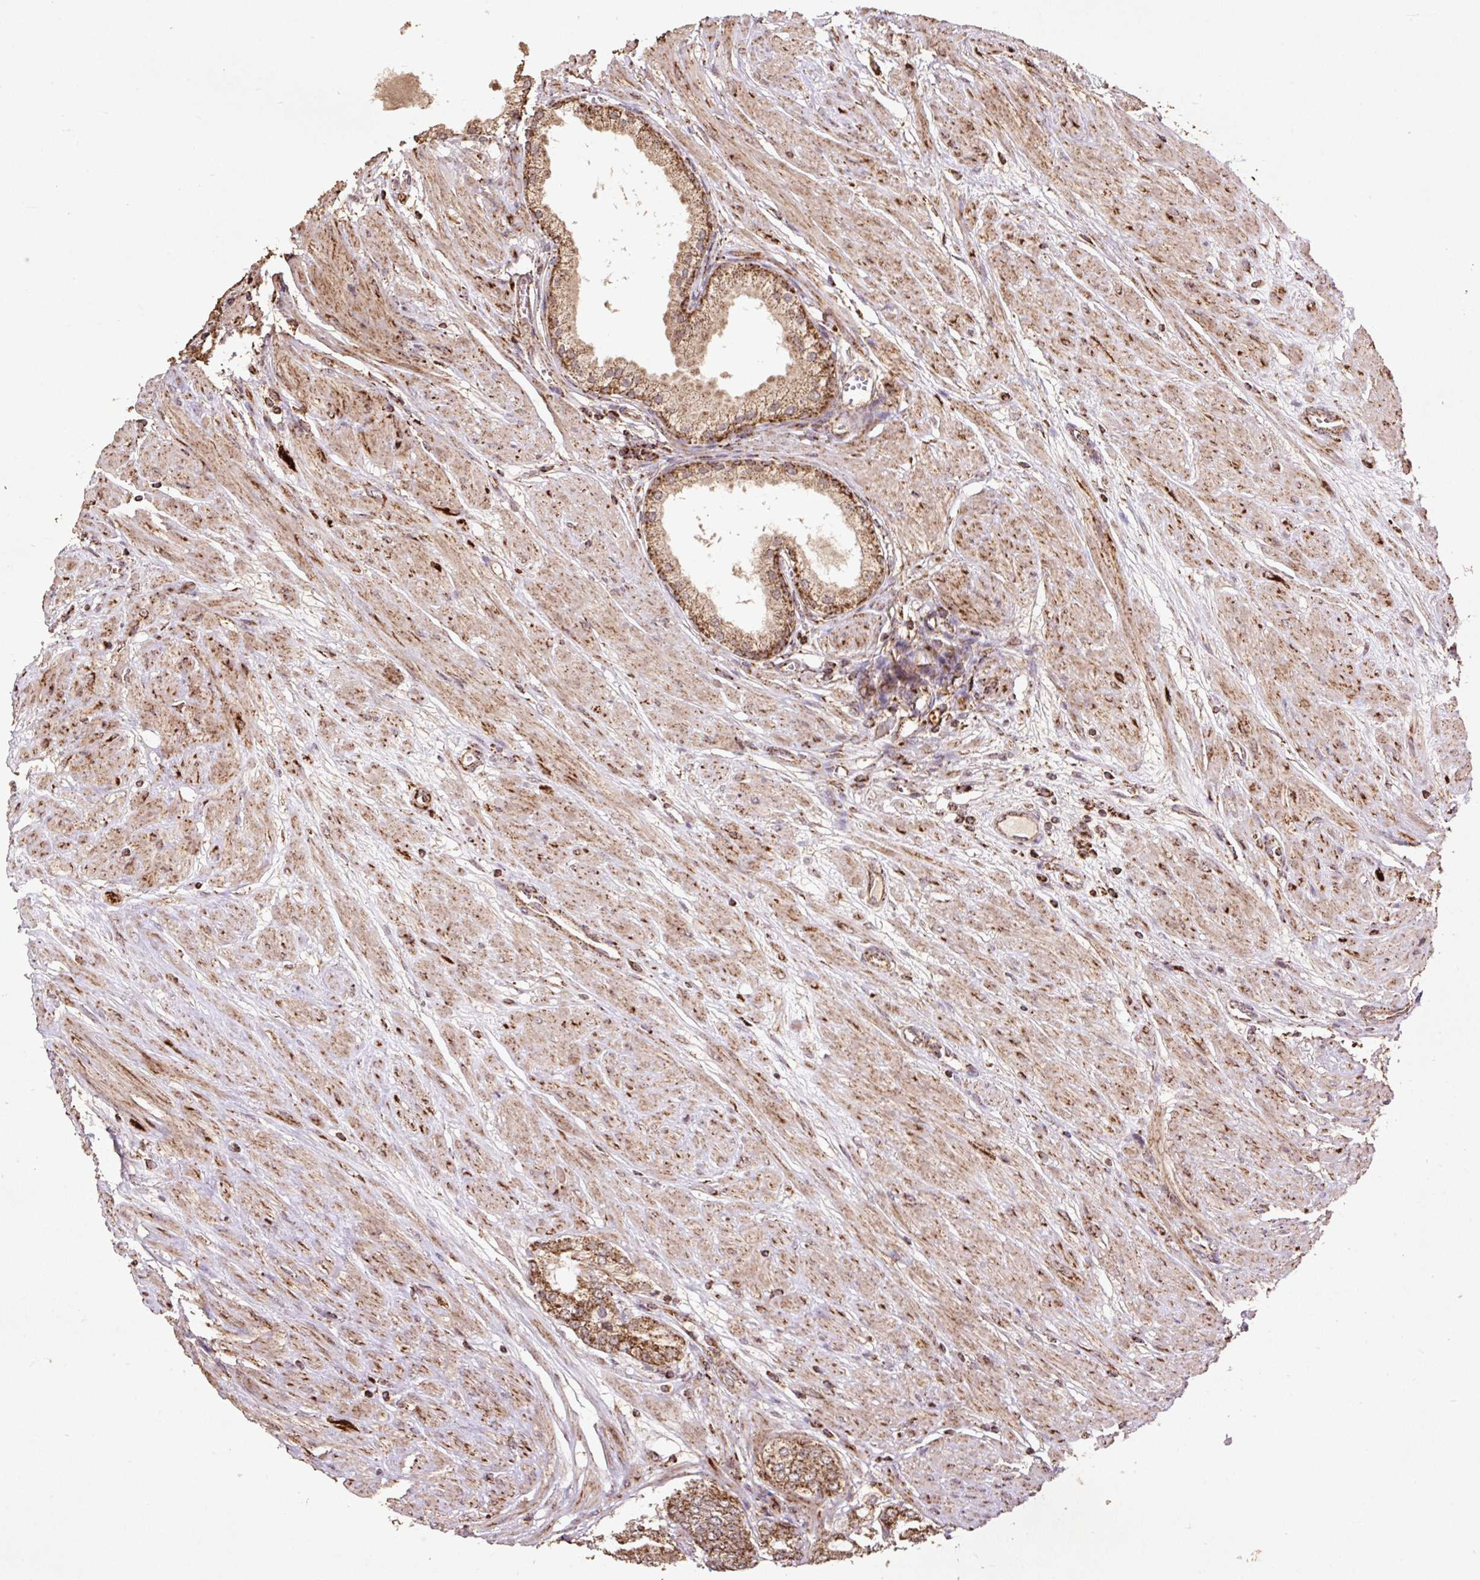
{"staining": {"intensity": "moderate", "quantity": ">75%", "location": "cytoplasmic/membranous"}, "tissue": "prostate cancer", "cell_type": "Tumor cells", "image_type": "cancer", "snomed": [{"axis": "morphology", "description": "Adenocarcinoma, High grade"}, {"axis": "topography", "description": "Prostate and seminal vesicle, NOS"}], "caption": "About >75% of tumor cells in prostate cancer (adenocarcinoma (high-grade)) show moderate cytoplasmic/membranous protein positivity as visualized by brown immunohistochemical staining.", "gene": "ATP5F1A", "patient": {"sex": "male", "age": 64}}